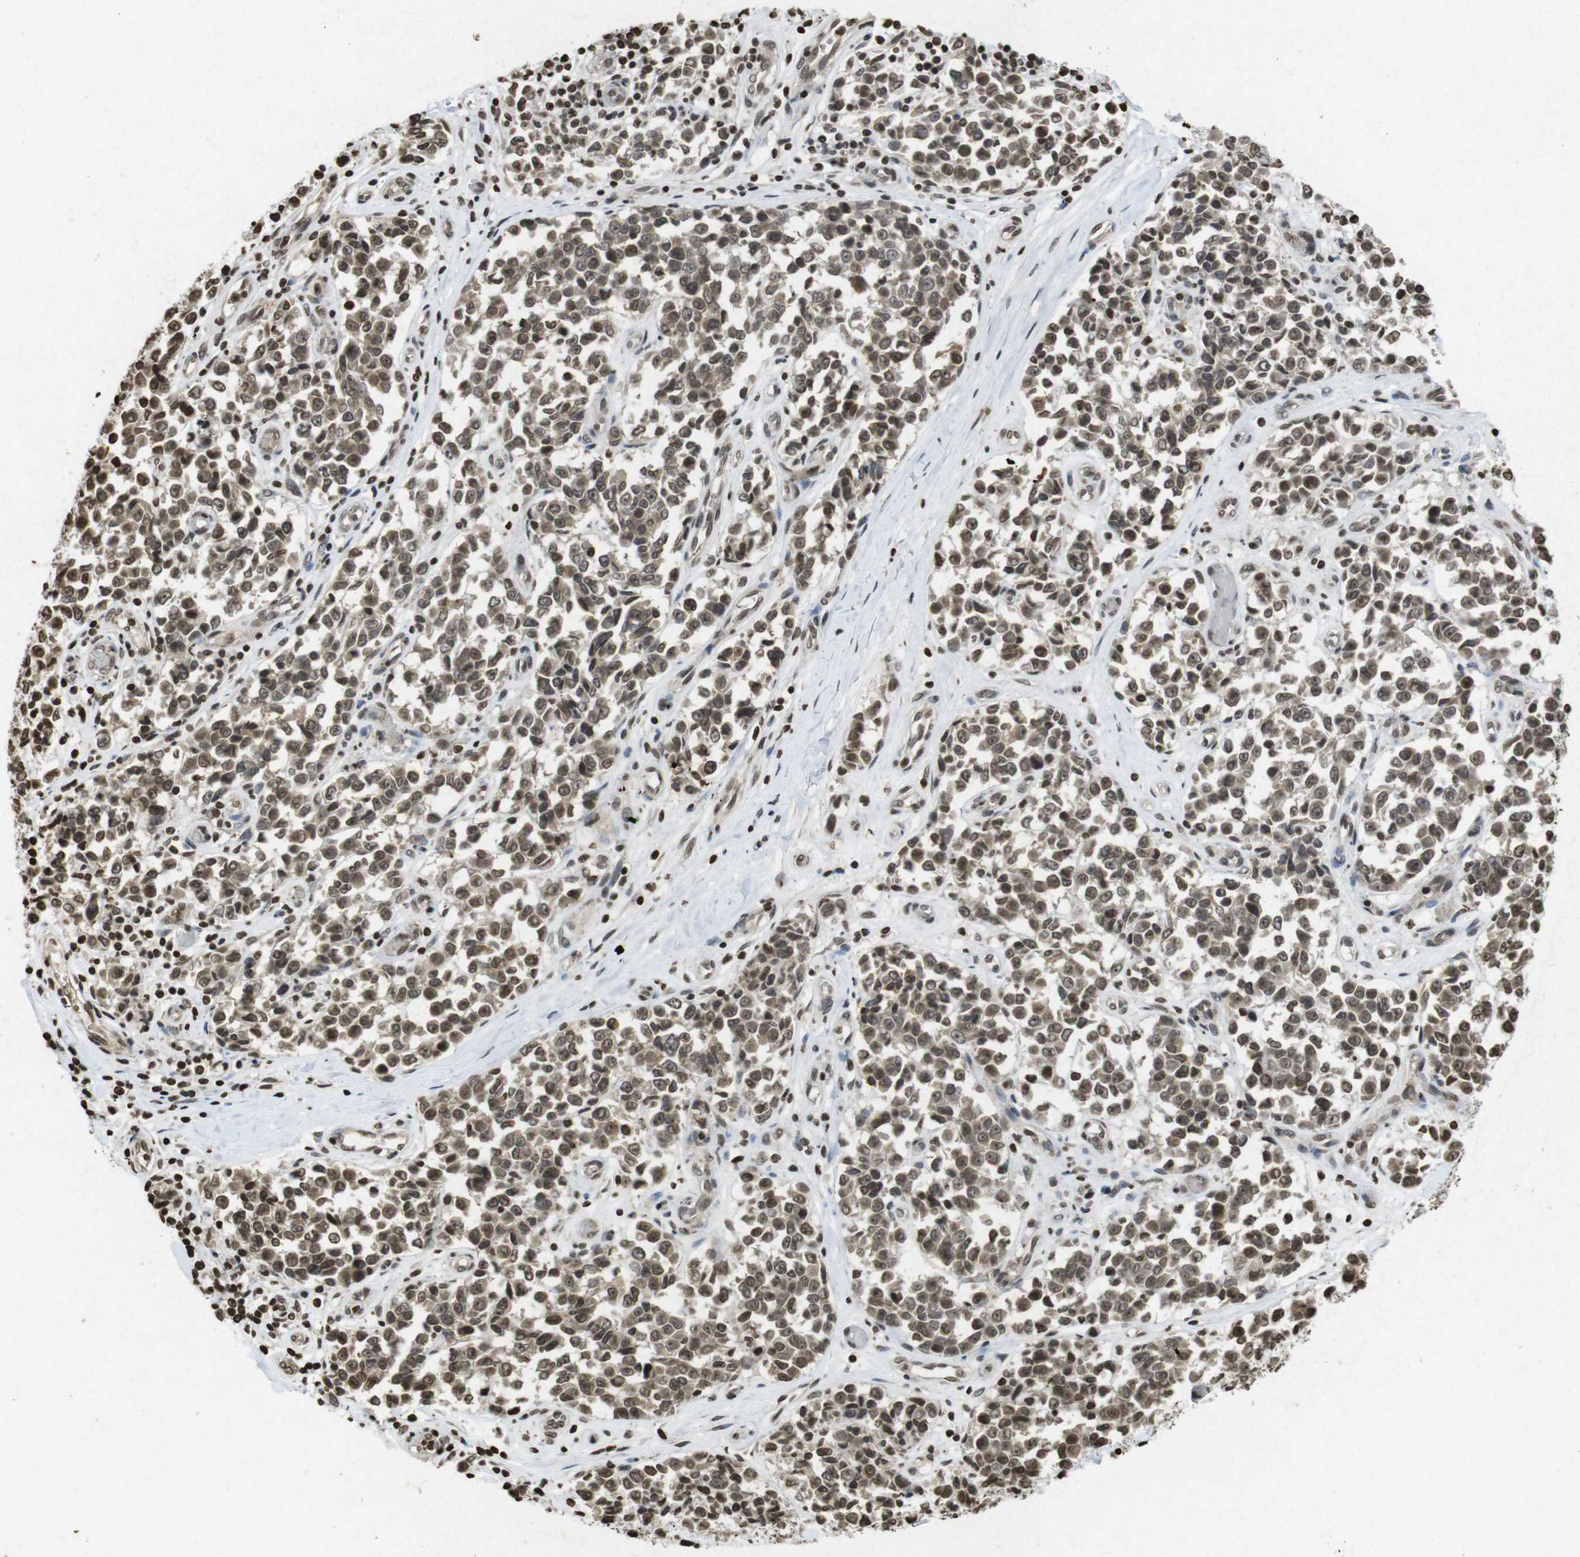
{"staining": {"intensity": "moderate", "quantity": ">75%", "location": "cytoplasmic/membranous,nuclear"}, "tissue": "melanoma", "cell_type": "Tumor cells", "image_type": "cancer", "snomed": [{"axis": "morphology", "description": "Malignant melanoma, NOS"}, {"axis": "topography", "description": "Skin"}], "caption": "Immunohistochemistry (IHC) image of neoplastic tissue: melanoma stained using immunohistochemistry (IHC) displays medium levels of moderate protein expression localized specifically in the cytoplasmic/membranous and nuclear of tumor cells, appearing as a cytoplasmic/membranous and nuclear brown color.", "gene": "FOXA3", "patient": {"sex": "female", "age": 64}}